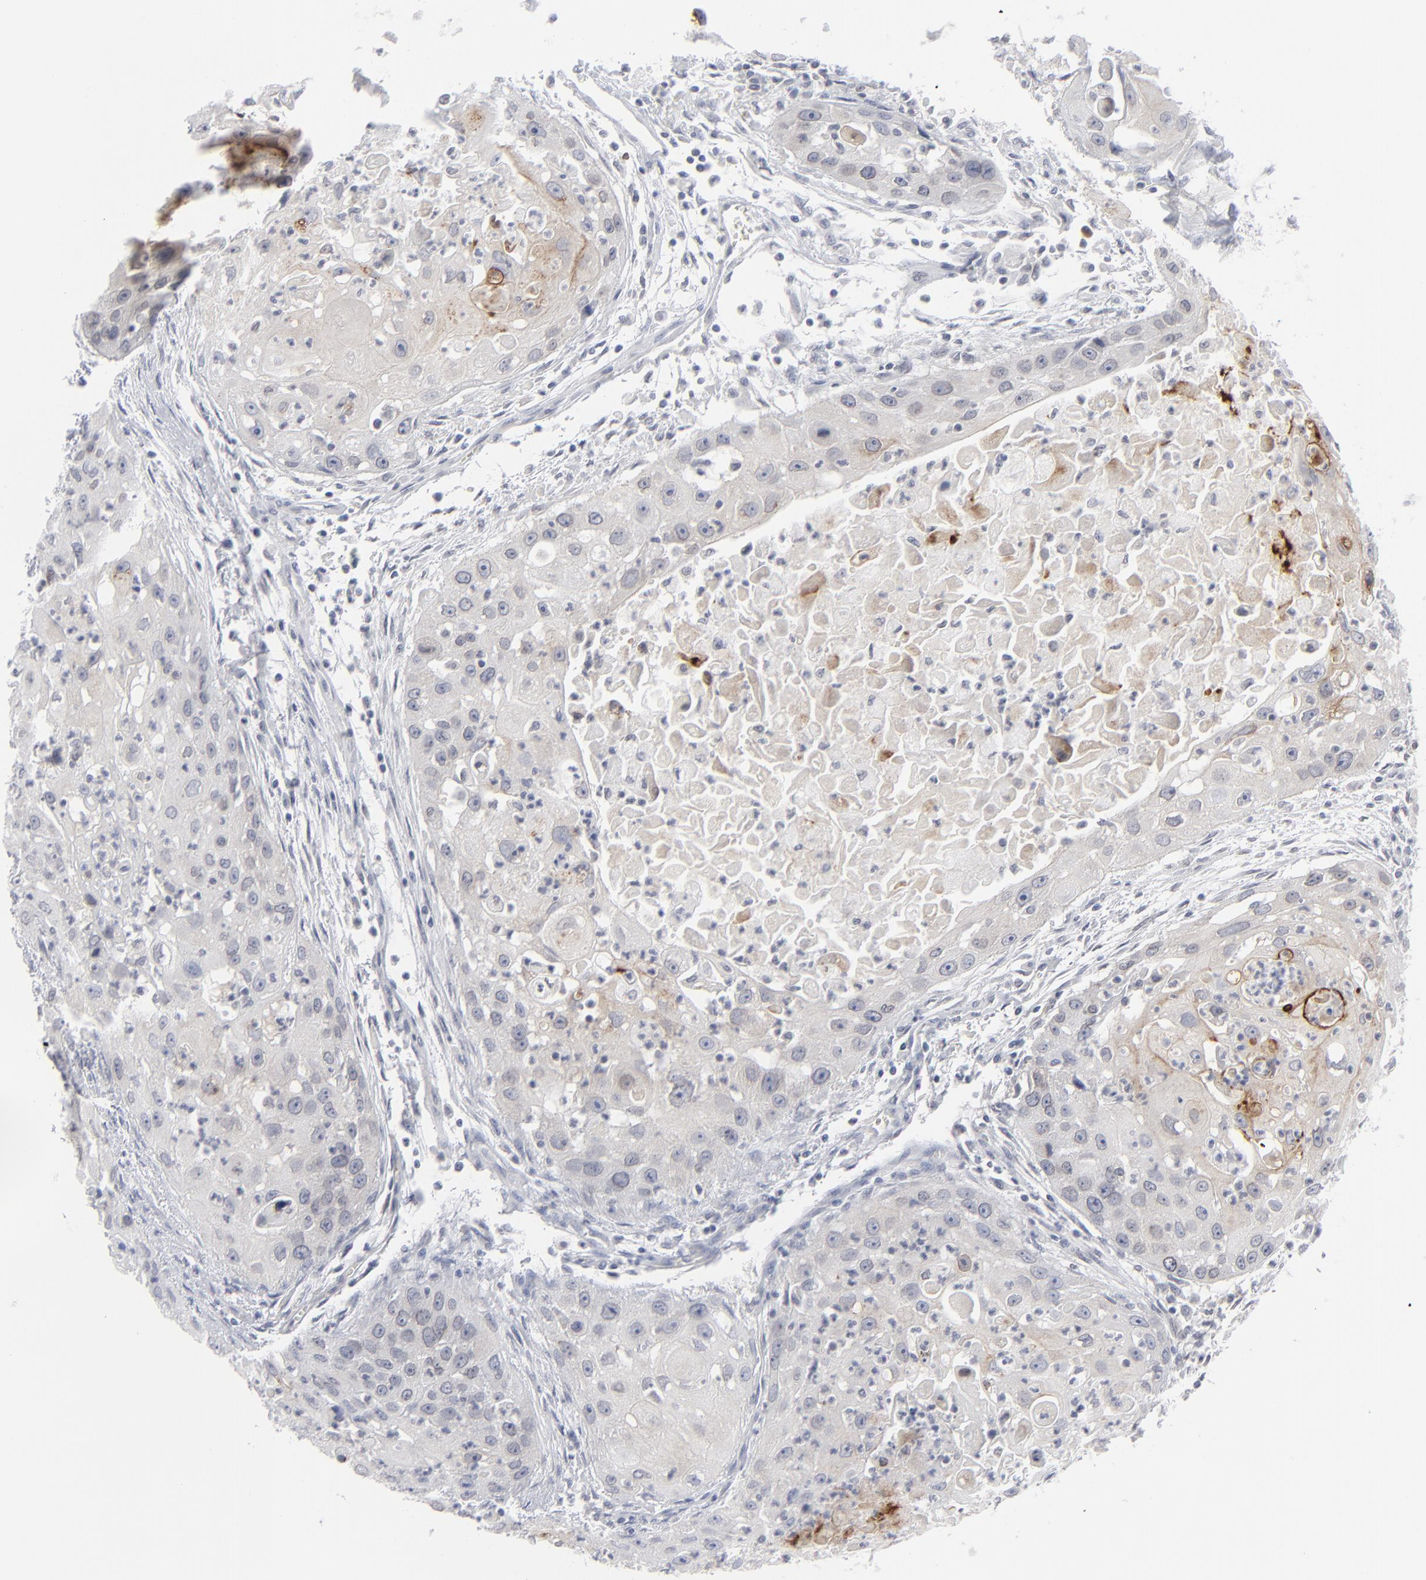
{"staining": {"intensity": "weak", "quantity": "<25%", "location": "cytoplasmic/membranous"}, "tissue": "head and neck cancer", "cell_type": "Tumor cells", "image_type": "cancer", "snomed": [{"axis": "morphology", "description": "Squamous cell carcinoma, NOS"}, {"axis": "topography", "description": "Head-Neck"}], "caption": "Head and neck cancer (squamous cell carcinoma) stained for a protein using IHC demonstrates no expression tumor cells.", "gene": "NUP88", "patient": {"sex": "male", "age": 64}}